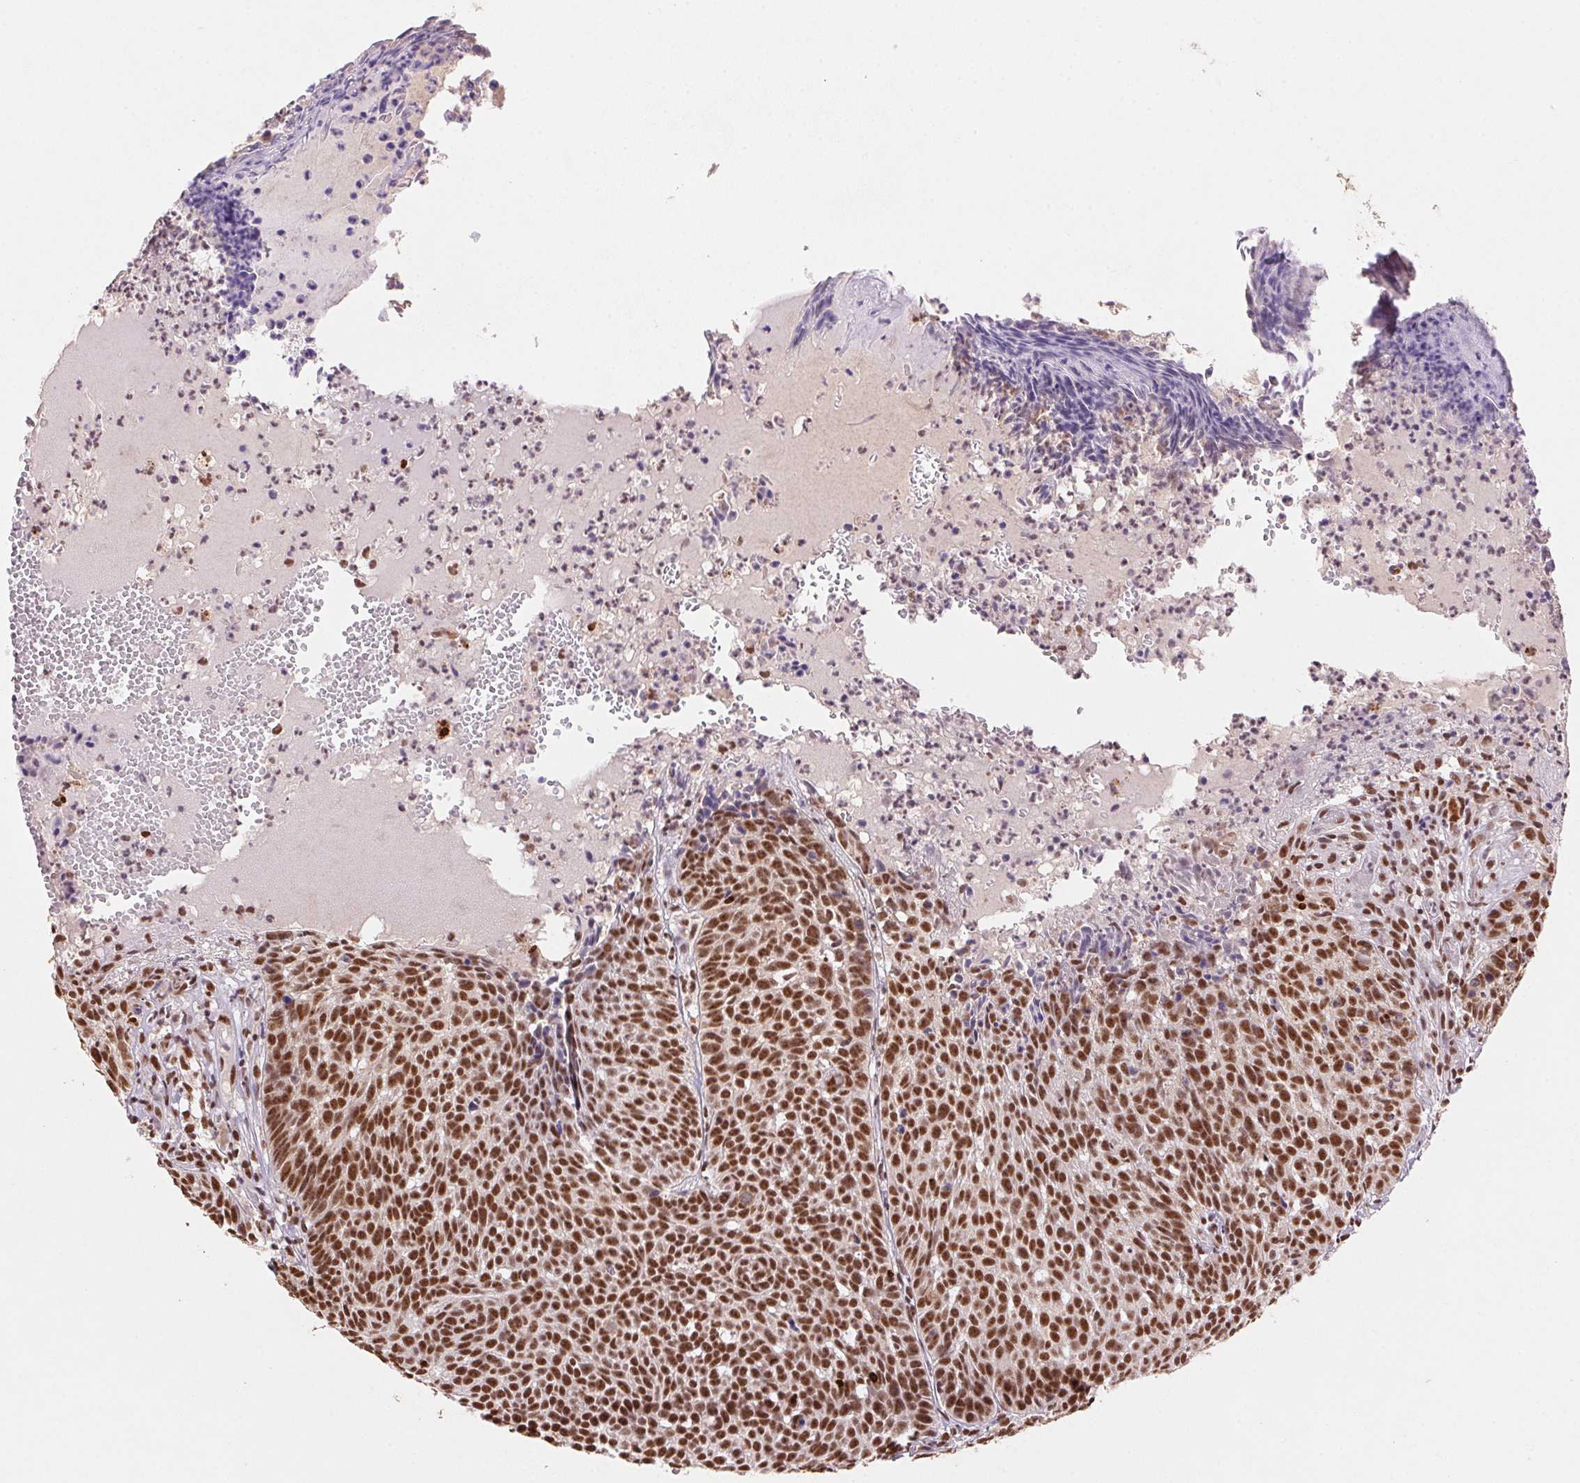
{"staining": {"intensity": "strong", "quantity": ">75%", "location": "nuclear"}, "tissue": "skin cancer", "cell_type": "Tumor cells", "image_type": "cancer", "snomed": [{"axis": "morphology", "description": "Basal cell carcinoma"}, {"axis": "topography", "description": "Skin"}], "caption": "Brown immunohistochemical staining in skin basal cell carcinoma displays strong nuclear positivity in about >75% of tumor cells. Nuclei are stained in blue.", "gene": "SNRPG", "patient": {"sex": "male", "age": 90}}